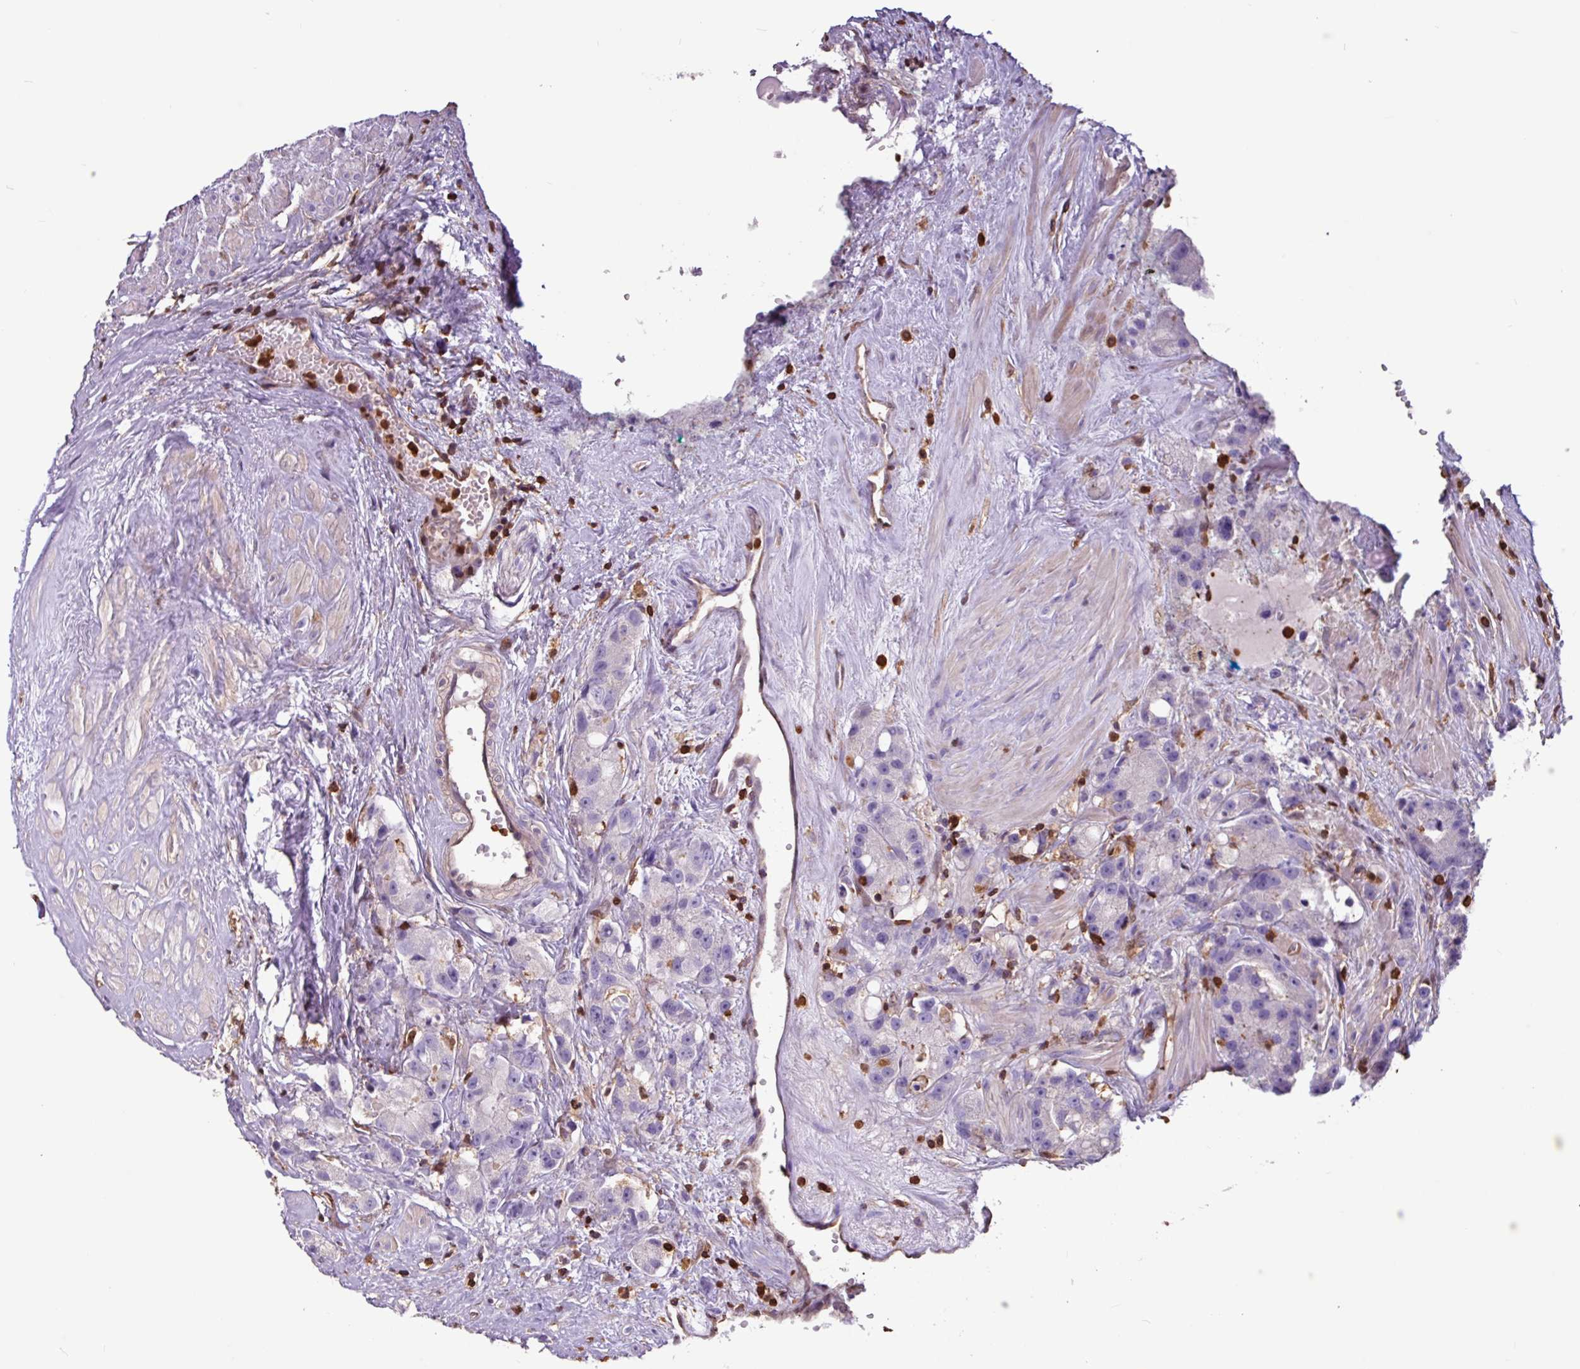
{"staining": {"intensity": "negative", "quantity": "none", "location": "none"}, "tissue": "prostate cancer", "cell_type": "Tumor cells", "image_type": "cancer", "snomed": [{"axis": "morphology", "description": "Adenocarcinoma, High grade"}, {"axis": "topography", "description": "Prostate"}], "caption": "High power microscopy micrograph of an immunohistochemistry micrograph of prostate cancer, revealing no significant positivity in tumor cells. The staining is performed using DAB brown chromogen with nuclei counter-stained in using hematoxylin.", "gene": "ARHGDIB", "patient": {"sex": "male", "age": 74}}